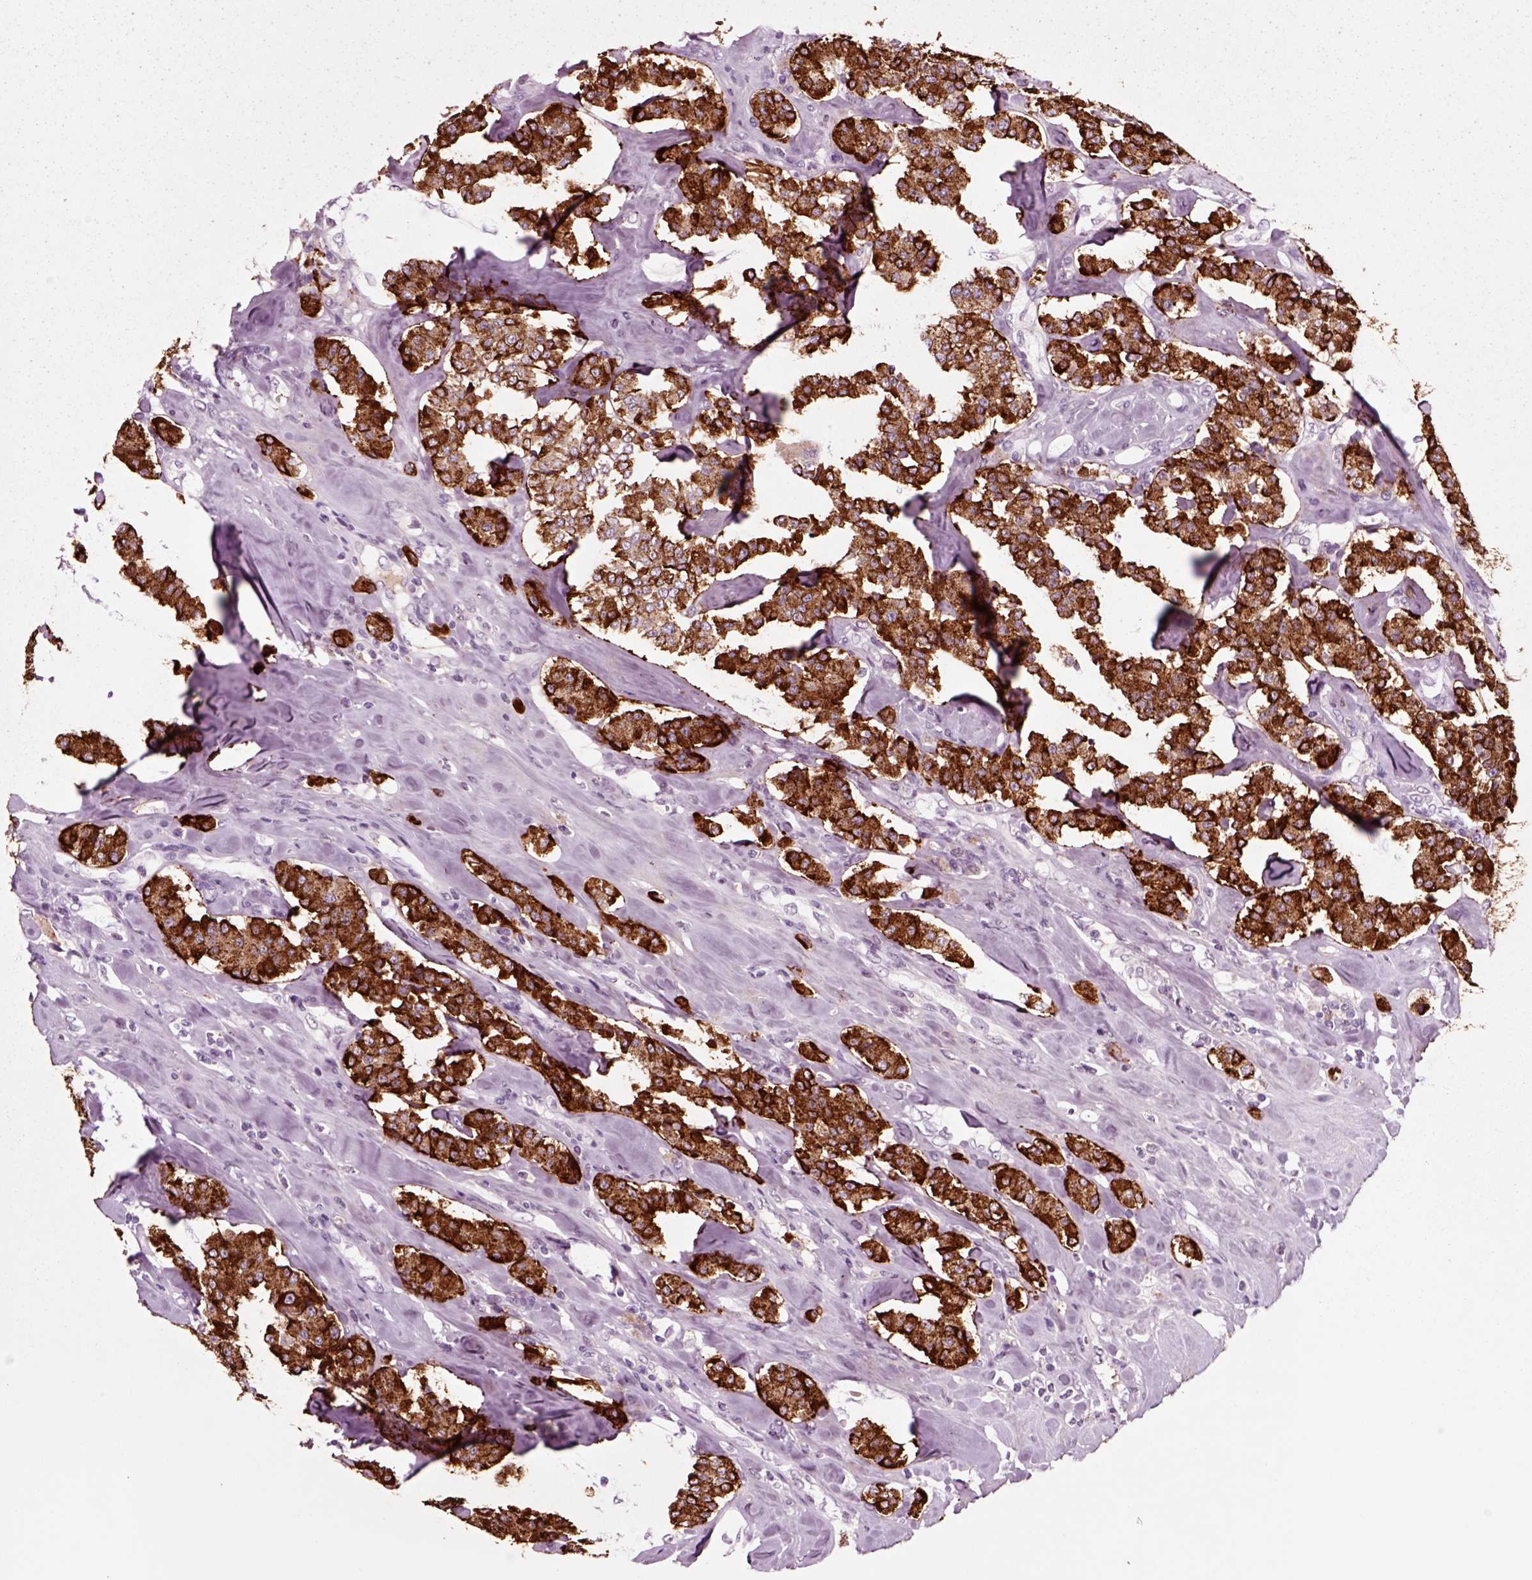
{"staining": {"intensity": "strong", "quantity": ">75%", "location": "cytoplasmic/membranous"}, "tissue": "carcinoid", "cell_type": "Tumor cells", "image_type": "cancer", "snomed": [{"axis": "morphology", "description": "Carcinoid, malignant, NOS"}, {"axis": "topography", "description": "Pancreas"}], "caption": "Immunohistochemistry (IHC) (DAB) staining of human malignant carcinoid reveals strong cytoplasmic/membranous protein positivity in approximately >75% of tumor cells.", "gene": "CHGB", "patient": {"sex": "male", "age": 41}}